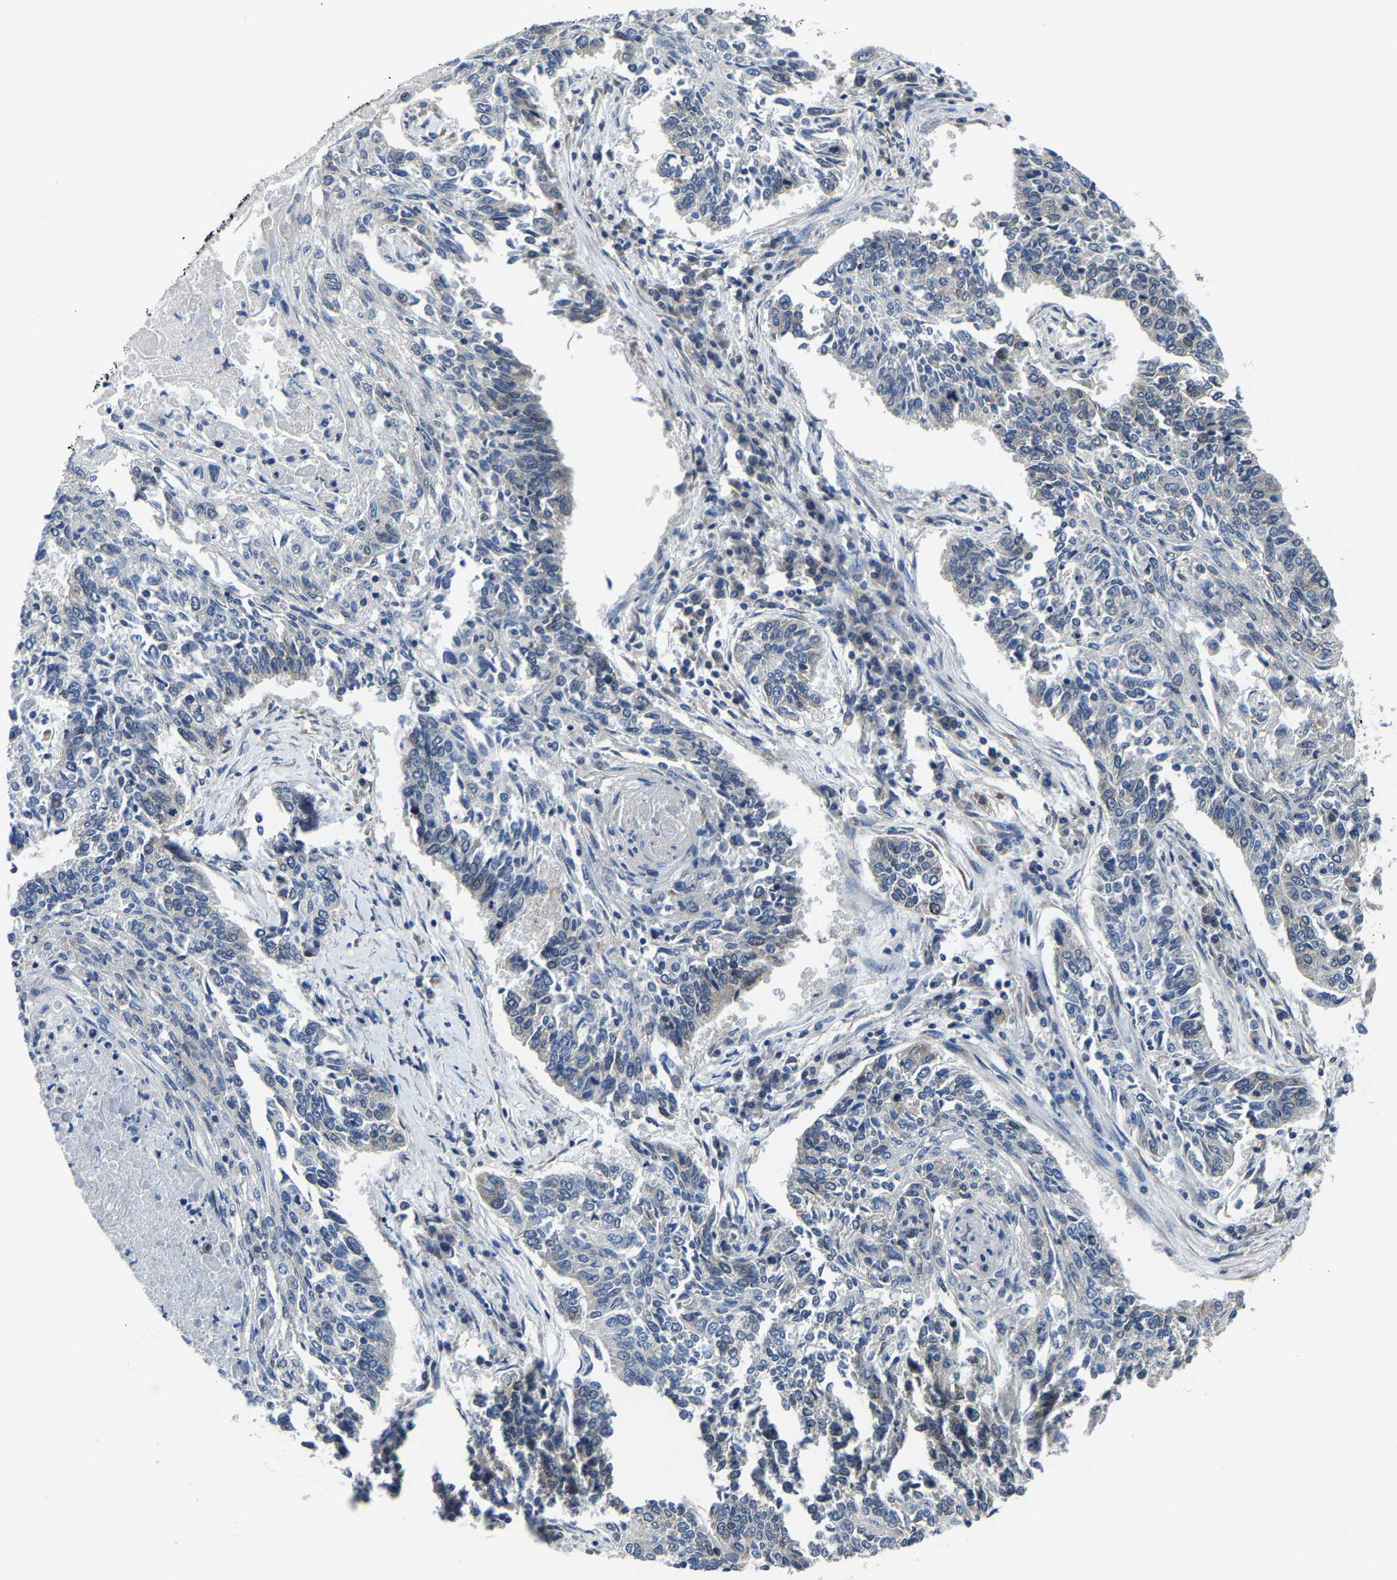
{"staining": {"intensity": "negative", "quantity": "none", "location": "none"}, "tissue": "lung cancer", "cell_type": "Tumor cells", "image_type": "cancer", "snomed": [{"axis": "morphology", "description": "Normal tissue, NOS"}, {"axis": "morphology", "description": "Squamous cell carcinoma, NOS"}, {"axis": "topography", "description": "Cartilage tissue"}, {"axis": "topography", "description": "Bronchus"}, {"axis": "topography", "description": "Lung"}], "caption": "This is a histopathology image of IHC staining of lung squamous cell carcinoma, which shows no staining in tumor cells. (DAB (3,3'-diaminobenzidine) immunohistochemistry (IHC) with hematoxylin counter stain).", "gene": "G3BP2", "patient": {"sex": "female", "age": 49}}